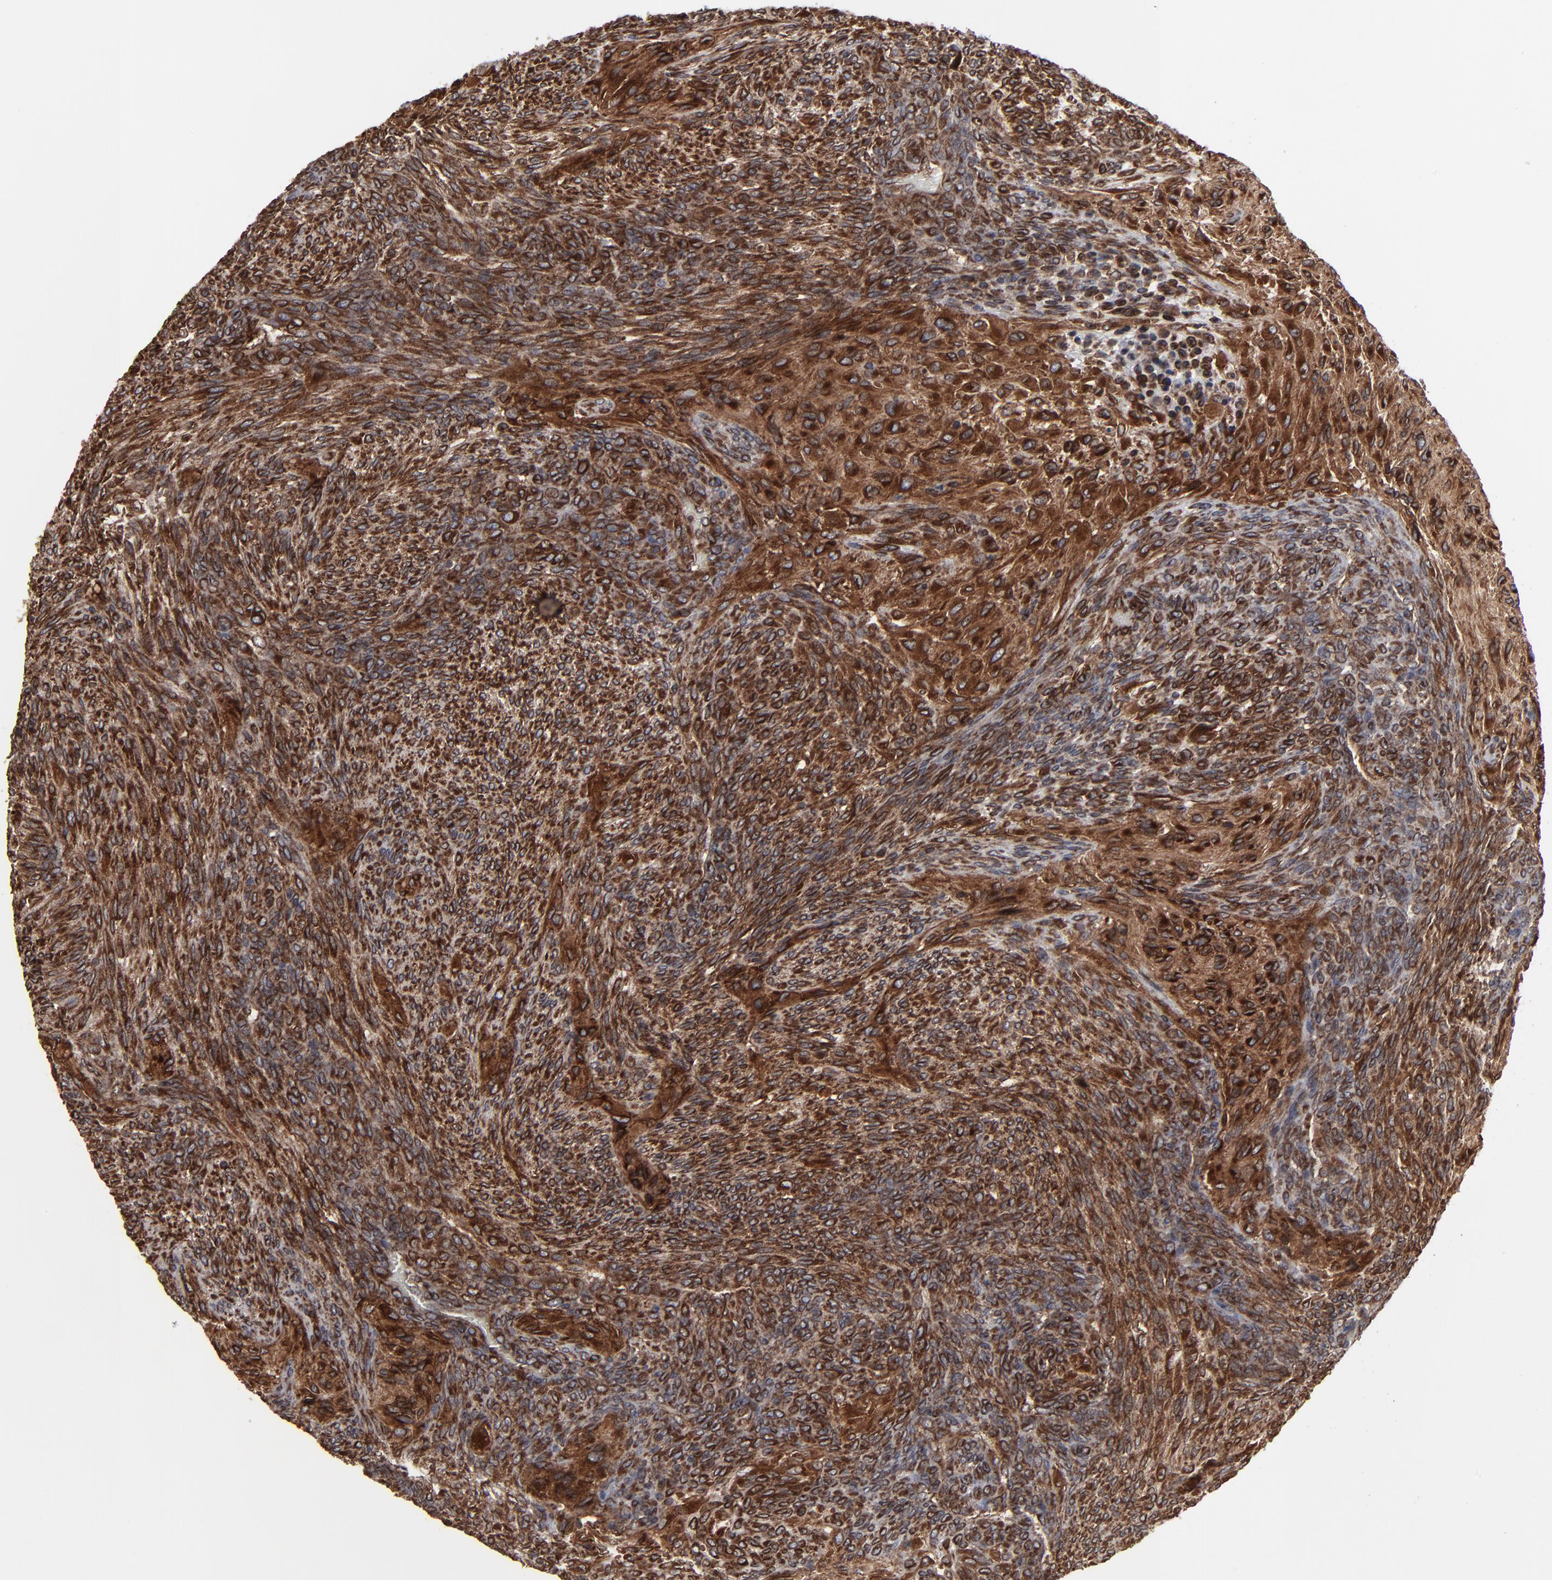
{"staining": {"intensity": "strong", "quantity": ">75%", "location": "cytoplasmic/membranous"}, "tissue": "glioma", "cell_type": "Tumor cells", "image_type": "cancer", "snomed": [{"axis": "morphology", "description": "Glioma, malignant, High grade"}, {"axis": "topography", "description": "Cerebral cortex"}], "caption": "Human malignant high-grade glioma stained with a brown dye reveals strong cytoplasmic/membranous positive staining in about >75% of tumor cells.", "gene": "CNIH1", "patient": {"sex": "female", "age": 55}}